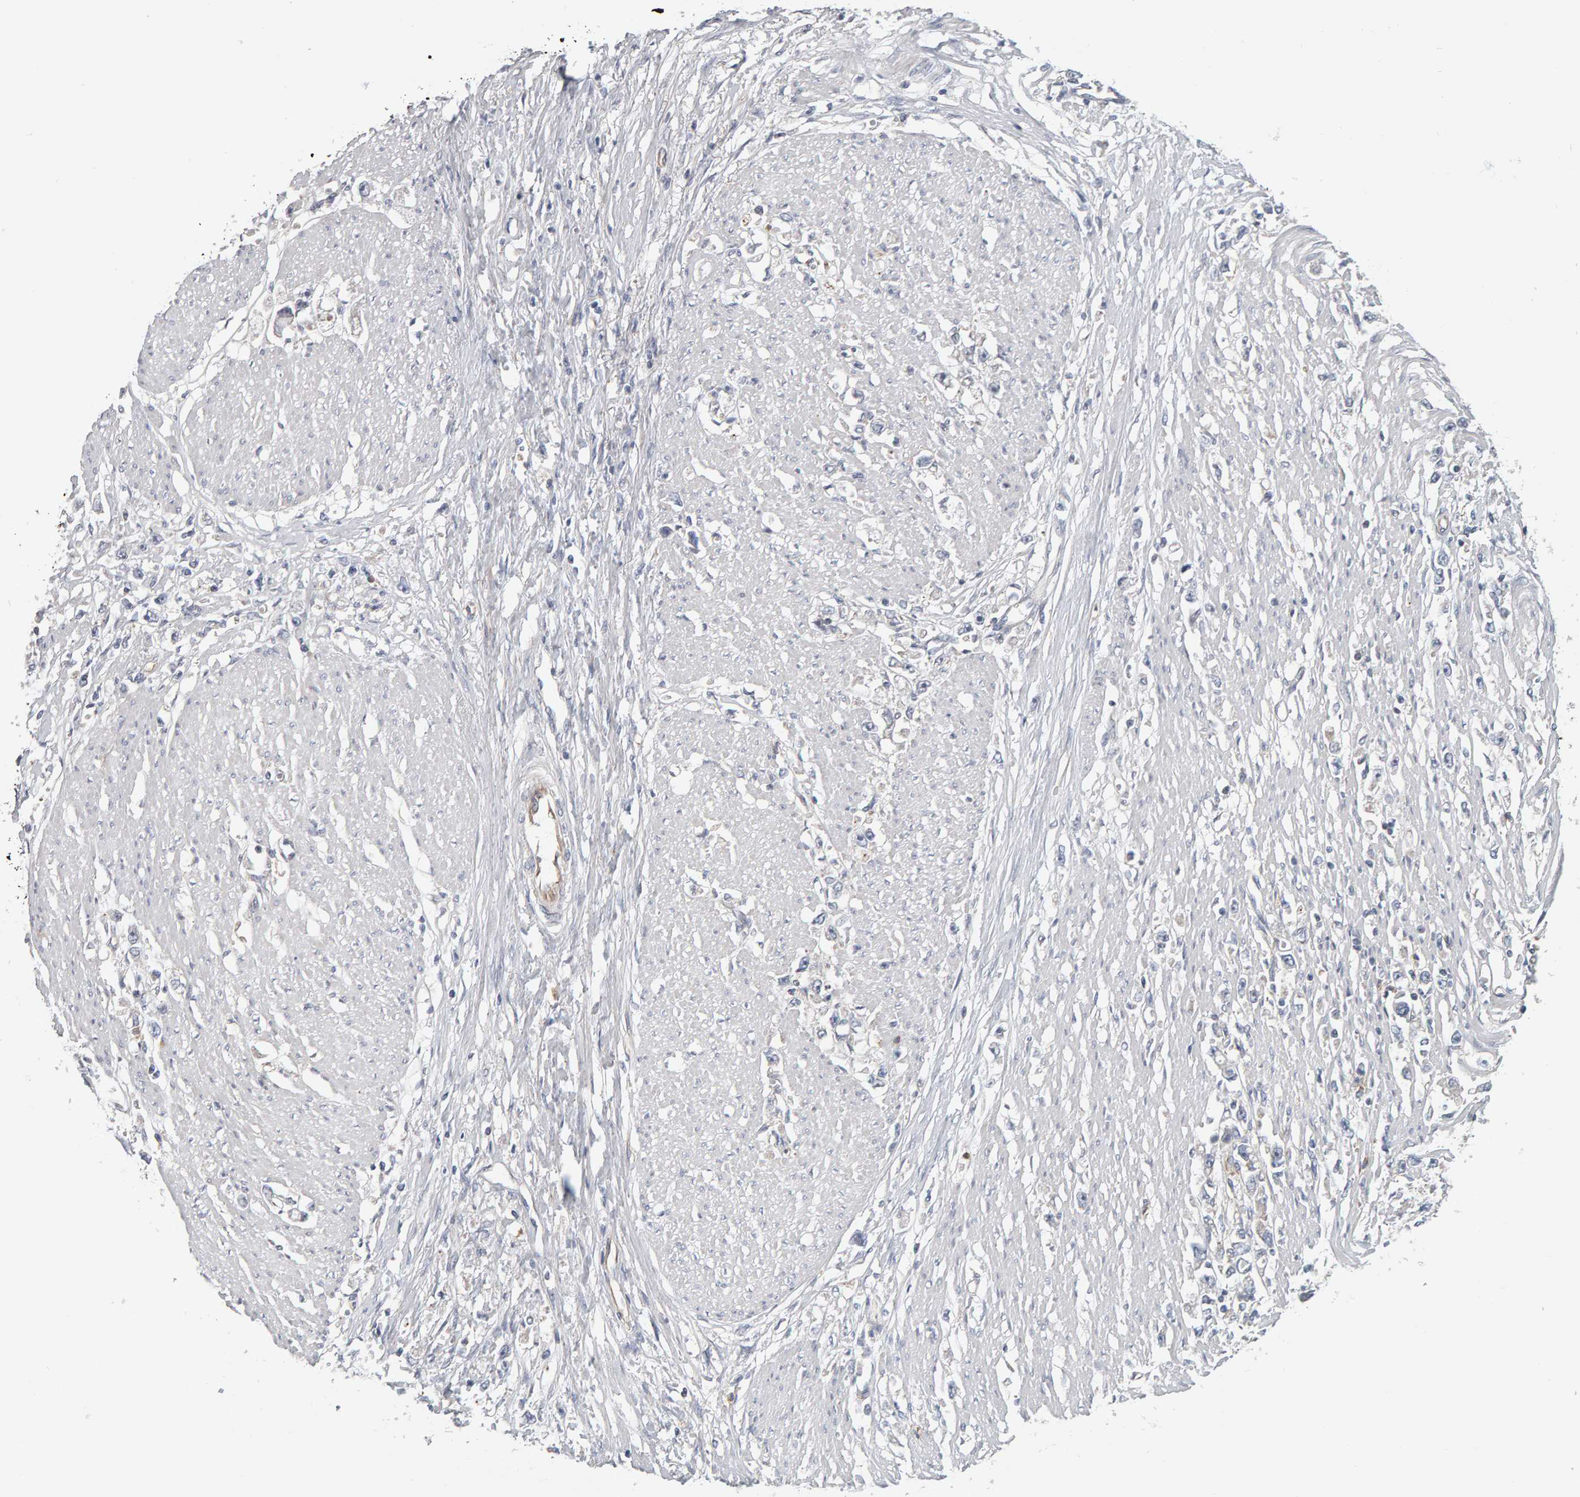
{"staining": {"intensity": "negative", "quantity": "none", "location": "none"}, "tissue": "stomach cancer", "cell_type": "Tumor cells", "image_type": "cancer", "snomed": [{"axis": "morphology", "description": "Adenocarcinoma, NOS"}, {"axis": "topography", "description": "Stomach"}], "caption": "IHC histopathology image of human adenocarcinoma (stomach) stained for a protein (brown), which shows no positivity in tumor cells.", "gene": "C9orf72", "patient": {"sex": "female", "age": 59}}